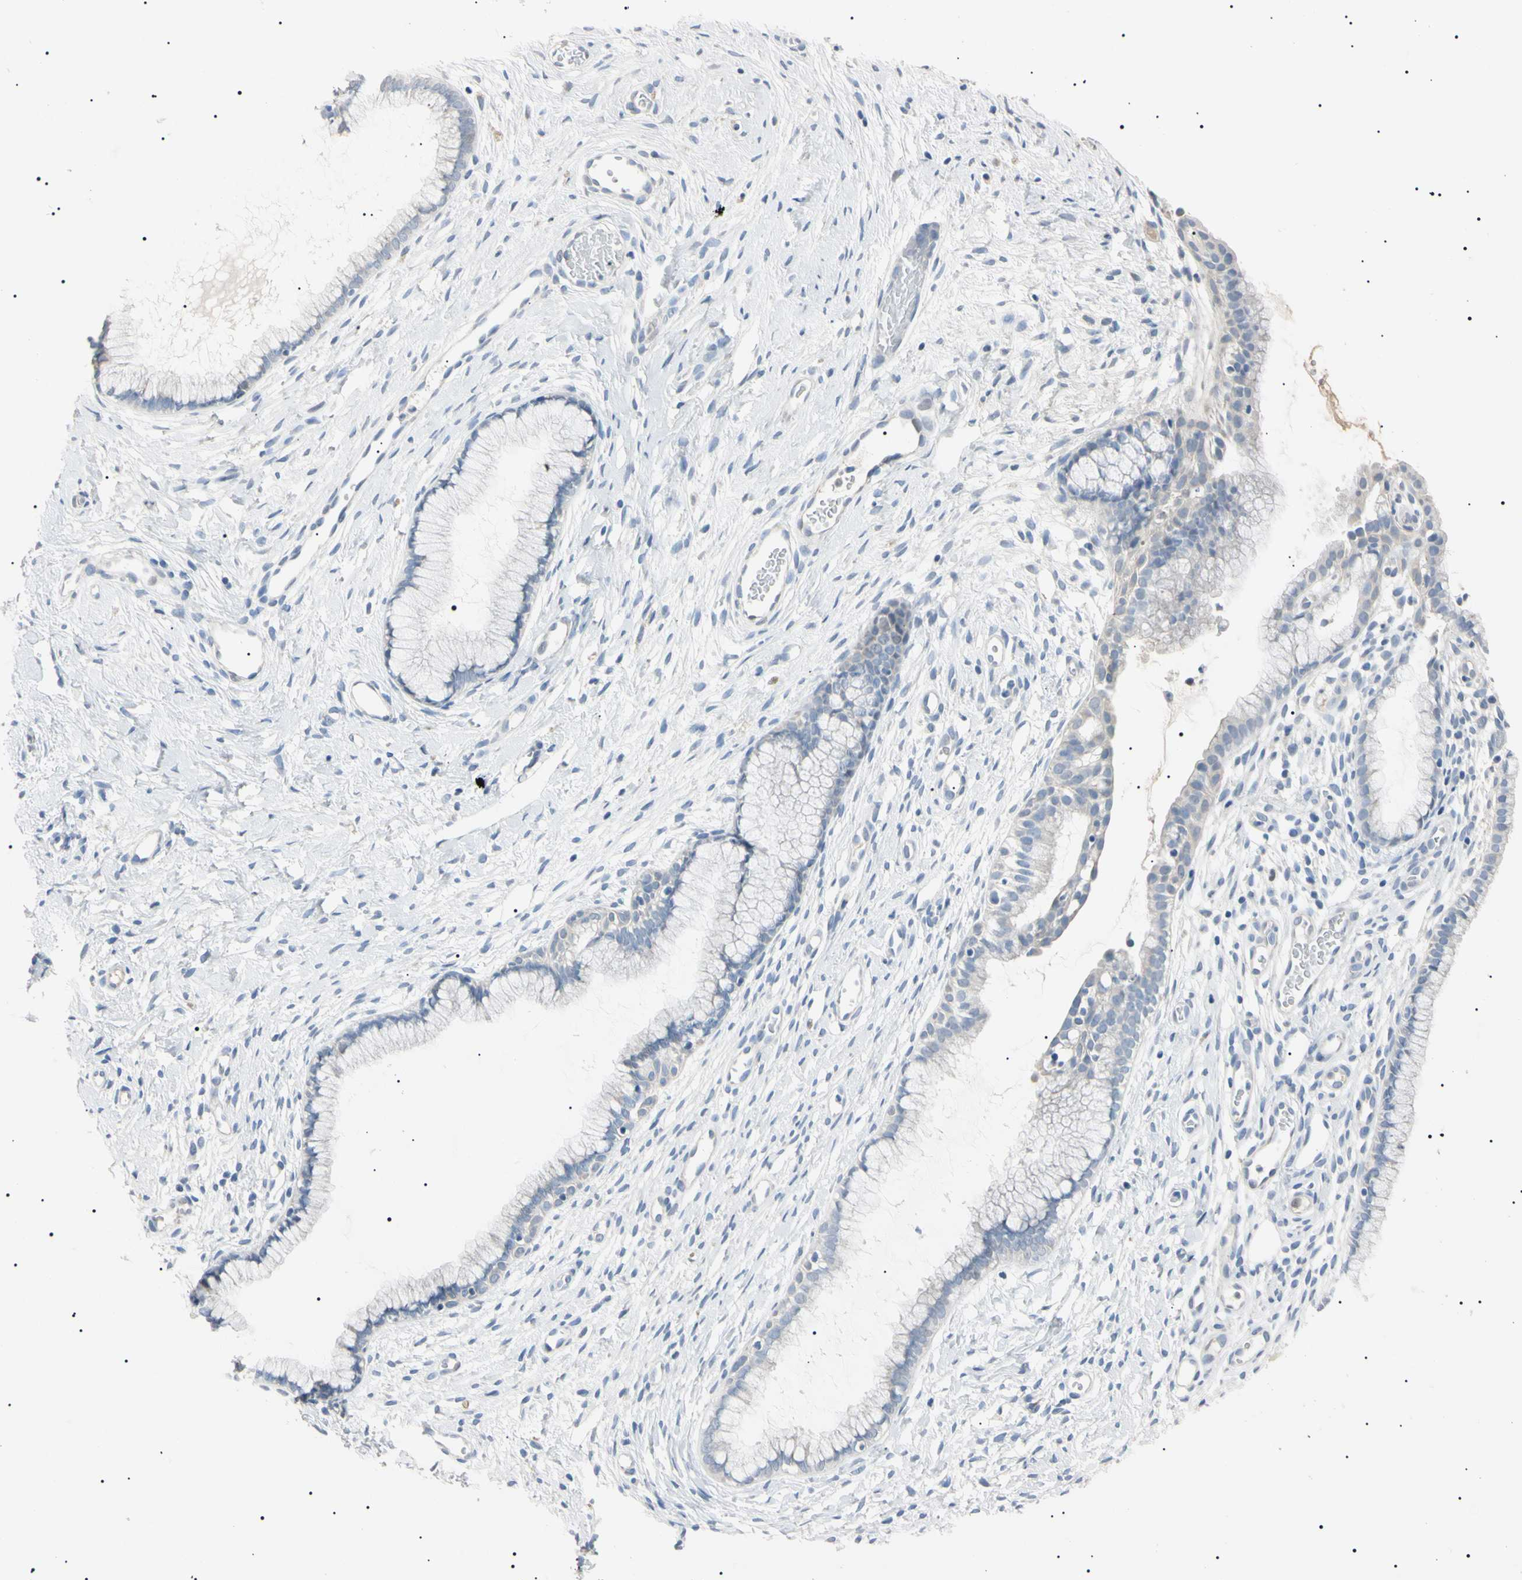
{"staining": {"intensity": "negative", "quantity": "none", "location": "none"}, "tissue": "cervix", "cell_type": "Glandular cells", "image_type": "normal", "snomed": [{"axis": "morphology", "description": "Normal tissue, NOS"}, {"axis": "topography", "description": "Cervix"}], "caption": "Immunohistochemistry (IHC) image of unremarkable human cervix stained for a protein (brown), which exhibits no expression in glandular cells.", "gene": "CGB3", "patient": {"sex": "female", "age": 65}}